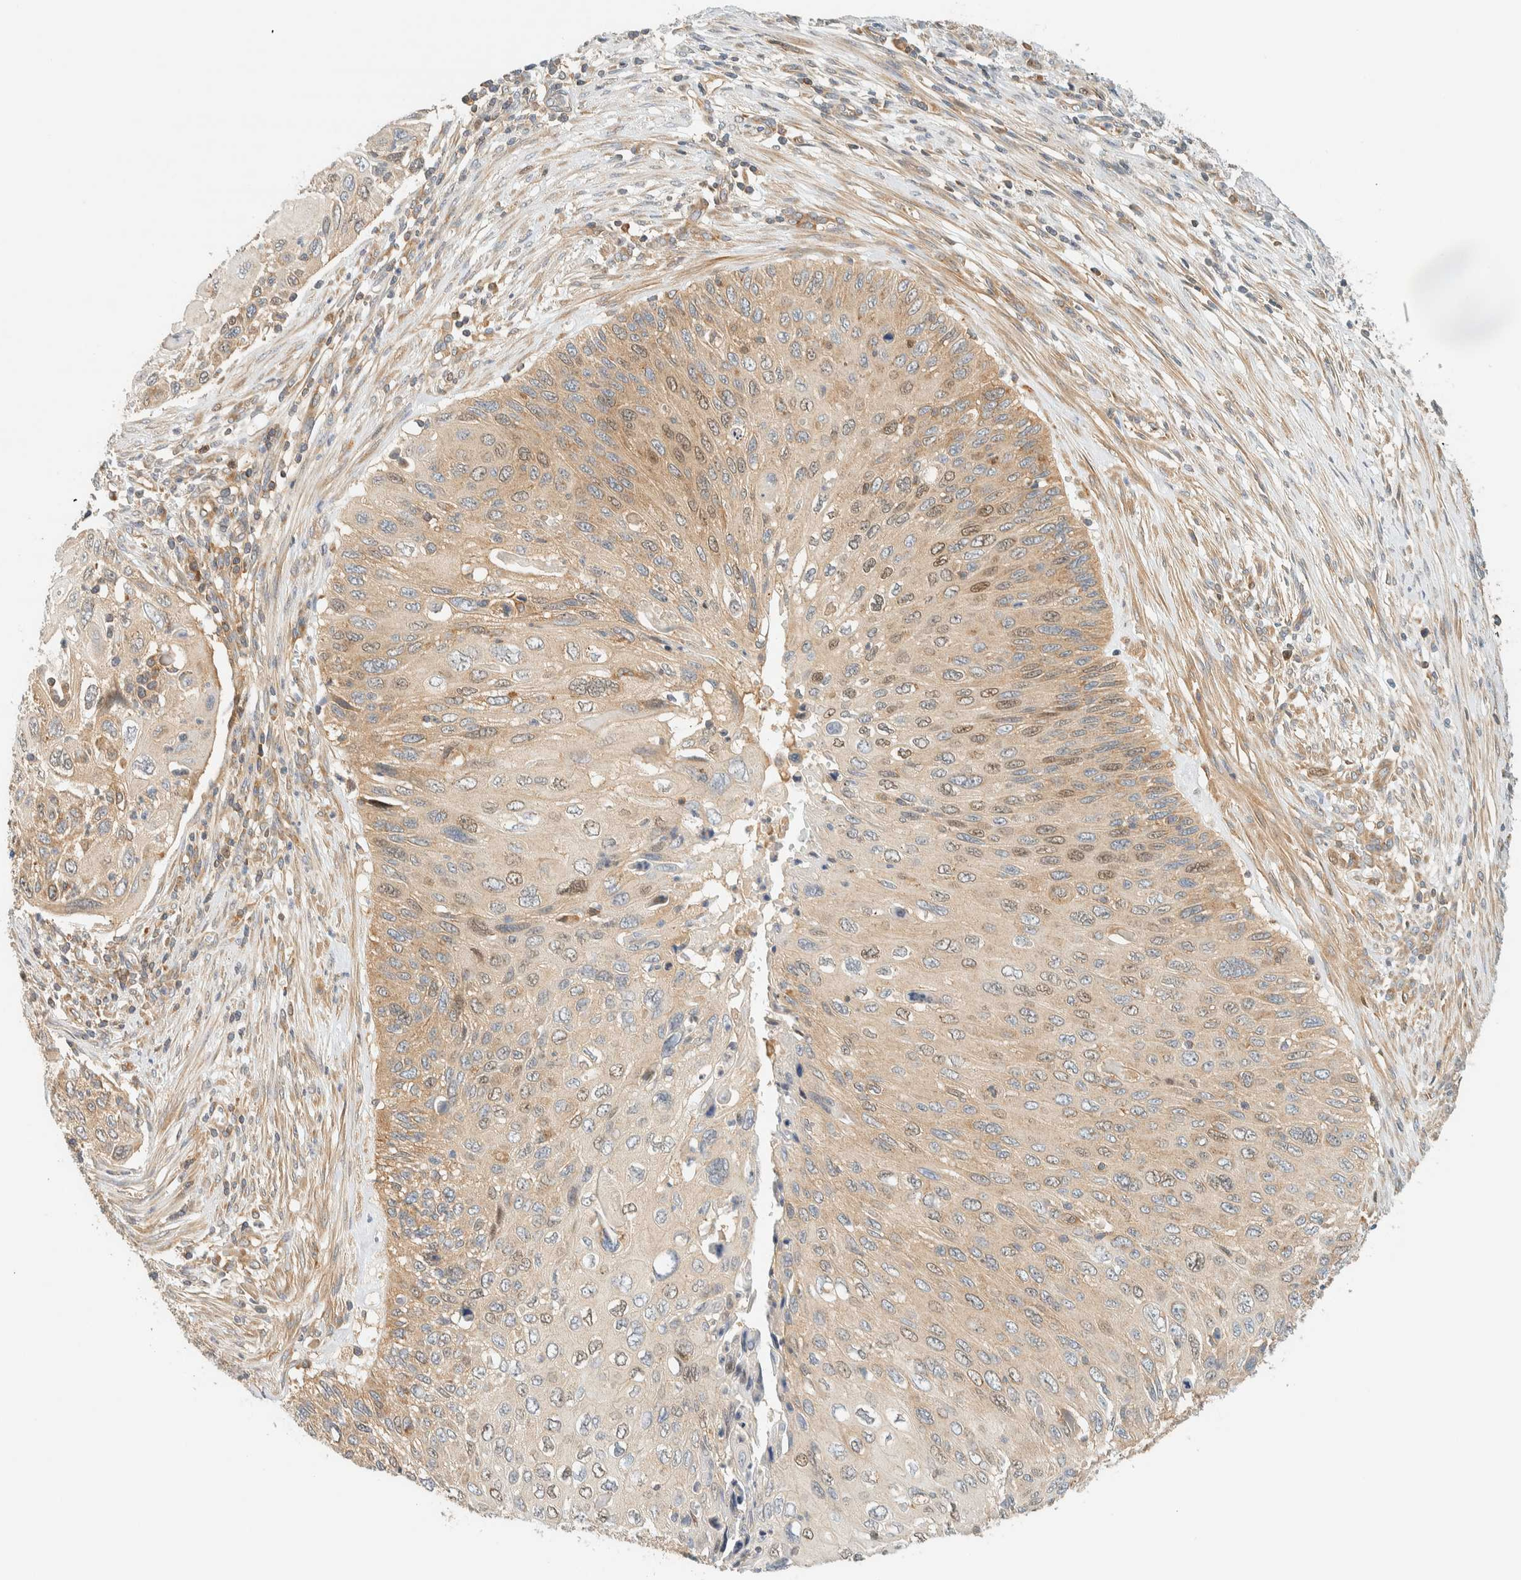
{"staining": {"intensity": "weak", "quantity": ">75%", "location": "cytoplasmic/membranous"}, "tissue": "cervical cancer", "cell_type": "Tumor cells", "image_type": "cancer", "snomed": [{"axis": "morphology", "description": "Squamous cell carcinoma, NOS"}, {"axis": "topography", "description": "Cervix"}], "caption": "Immunohistochemical staining of cervical squamous cell carcinoma displays low levels of weak cytoplasmic/membranous expression in about >75% of tumor cells.", "gene": "ARFGEF1", "patient": {"sex": "female", "age": 70}}